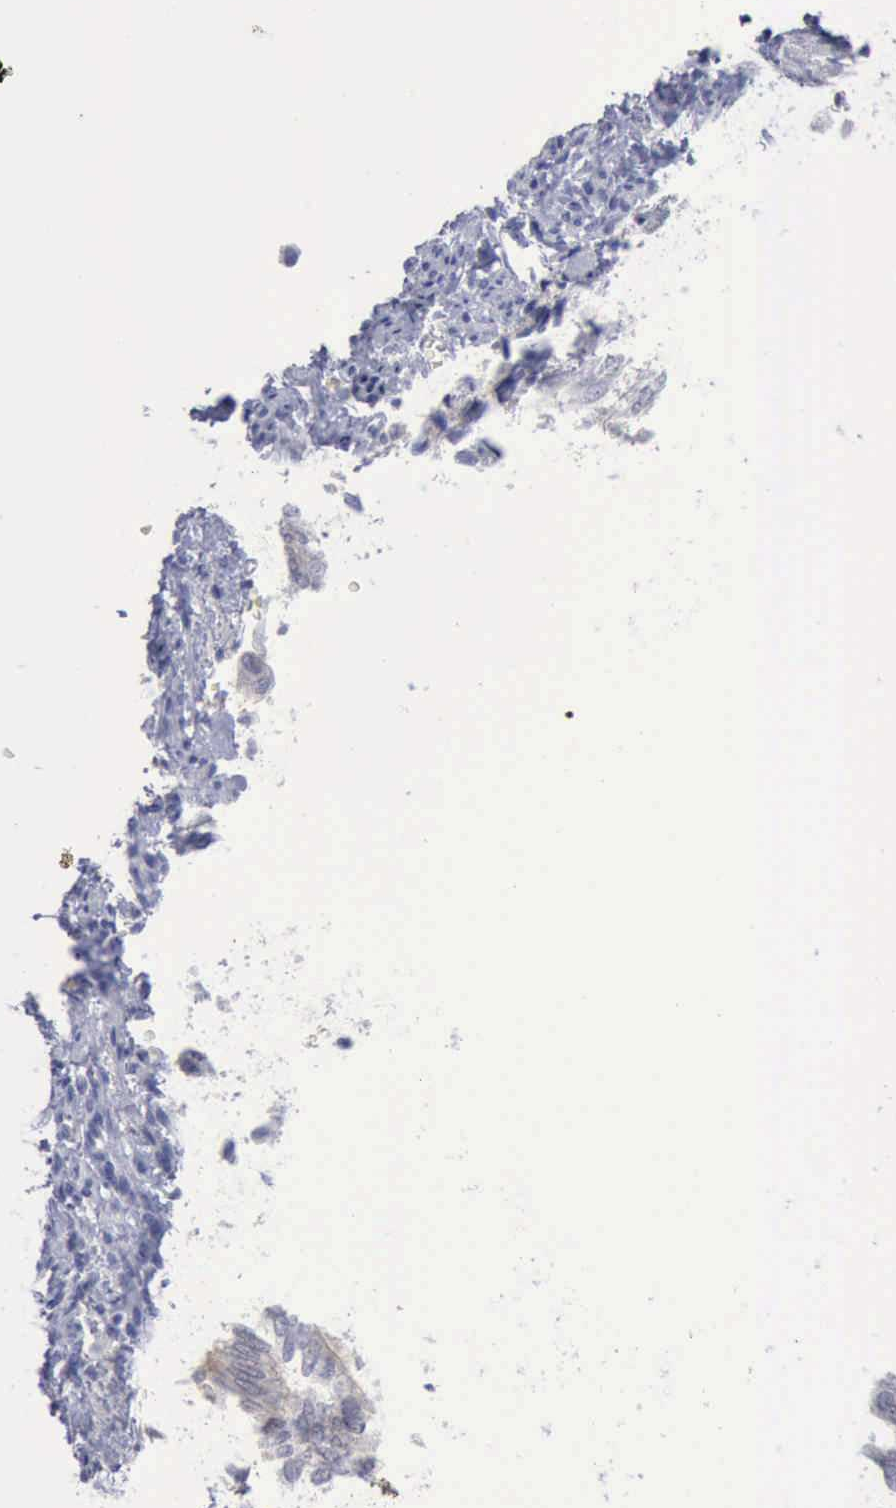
{"staining": {"intensity": "negative", "quantity": "none", "location": "none"}, "tissue": "endometrial cancer", "cell_type": "Tumor cells", "image_type": "cancer", "snomed": [{"axis": "morphology", "description": "Adenocarcinoma, NOS"}, {"axis": "topography", "description": "Endometrium"}], "caption": "IHC image of endometrial cancer stained for a protein (brown), which exhibits no expression in tumor cells.", "gene": "SATB2", "patient": {"sex": "female", "age": 75}}